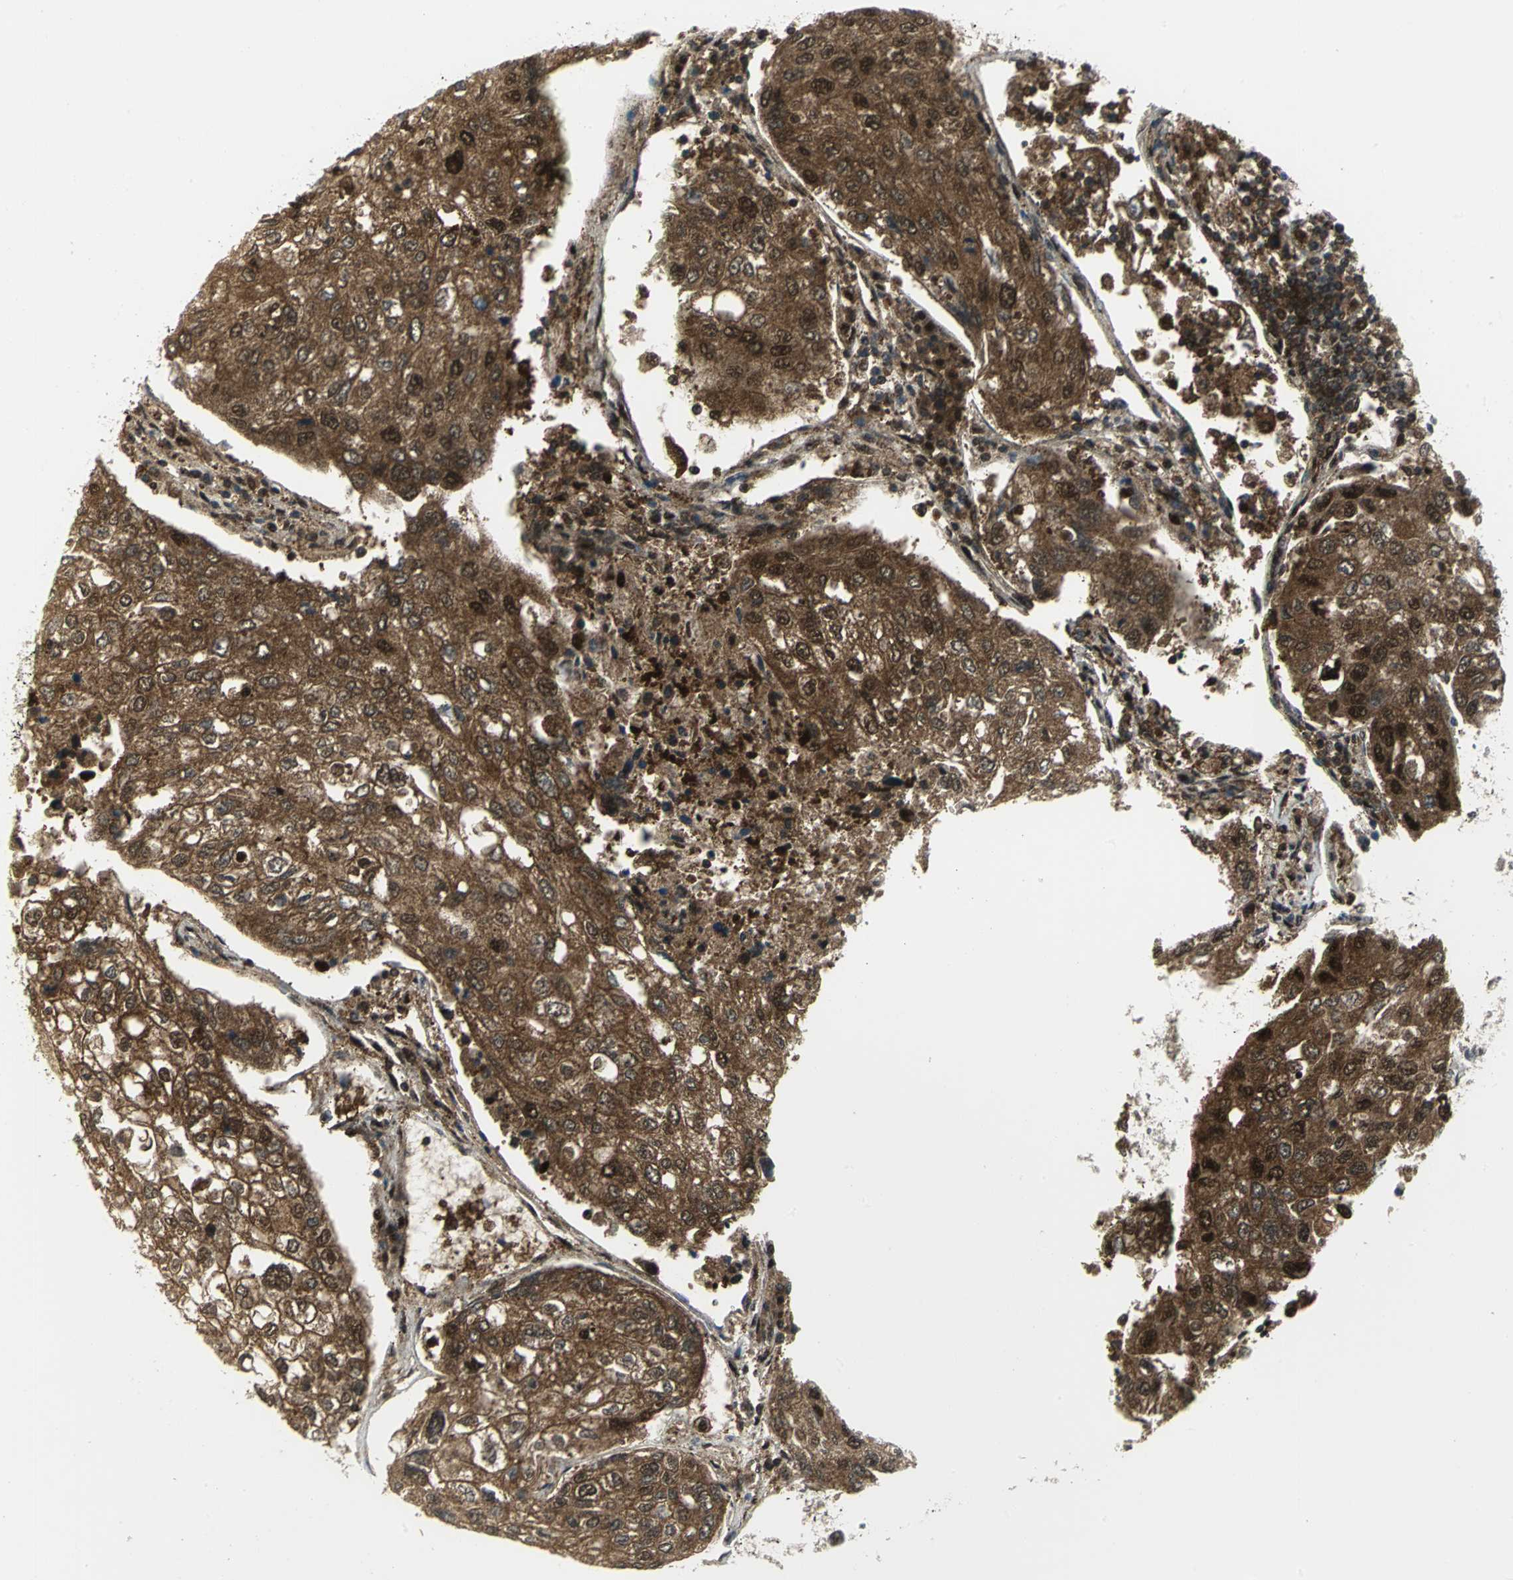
{"staining": {"intensity": "strong", "quantity": ">75%", "location": "cytoplasmic/membranous,nuclear"}, "tissue": "urothelial cancer", "cell_type": "Tumor cells", "image_type": "cancer", "snomed": [{"axis": "morphology", "description": "Urothelial carcinoma, High grade"}, {"axis": "topography", "description": "Lymph node"}, {"axis": "topography", "description": "Urinary bladder"}], "caption": "Immunohistochemical staining of human high-grade urothelial carcinoma reveals high levels of strong cytoplasmic/membranous and nuclear positivity in approximately >75% of tumor cells.", "gene": "PSMA4", "patient": {"sex": "male", "age": 51}}